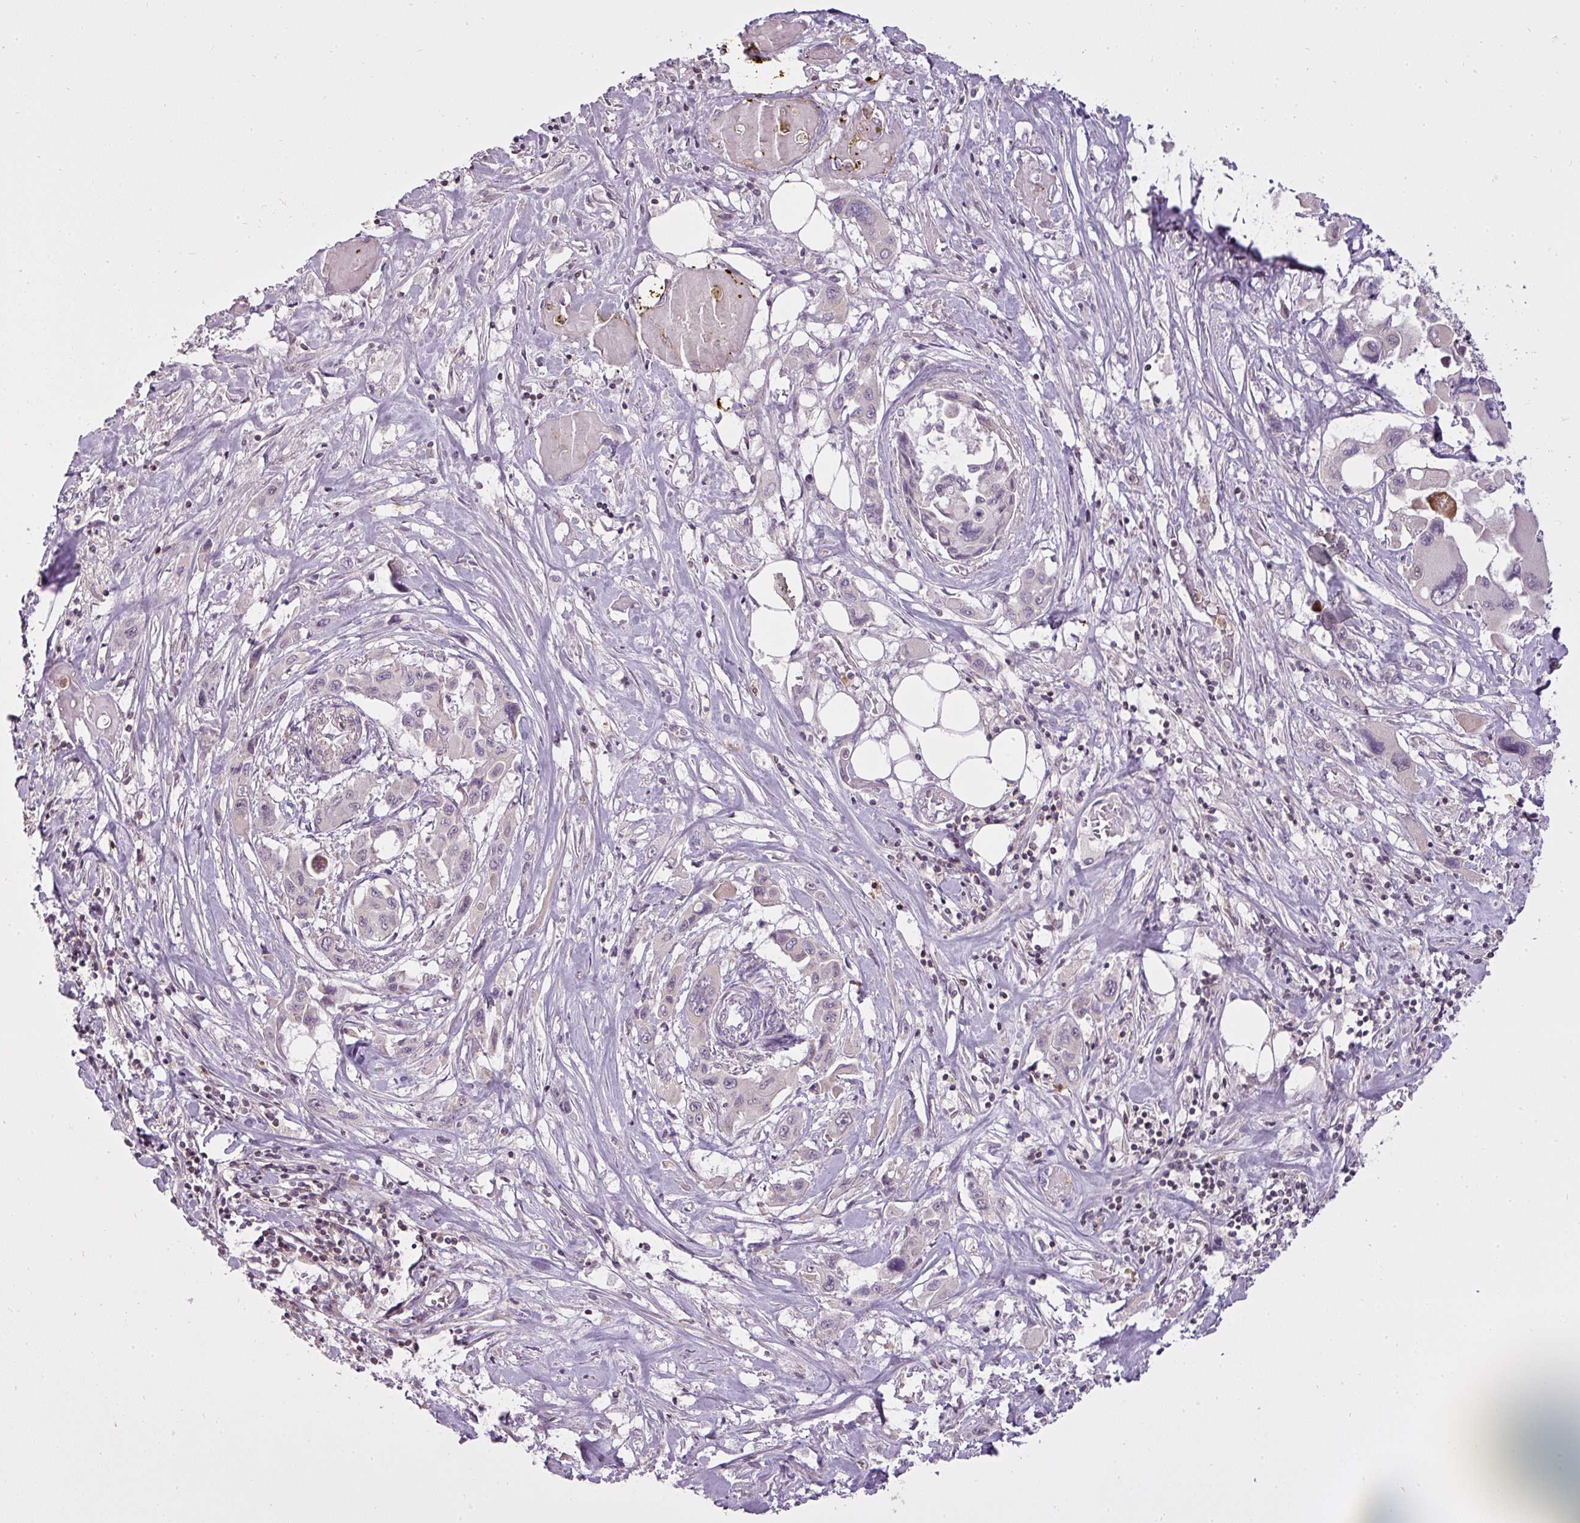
{"staining": {"intensity": "negative", "quantity": "none", "location": "none"}, "tissue": "pancreatic cancer", "cell_type": "Tumor cells", "image_type": "cancer", "snomed": [{"axis": "morphology", "description": "Adenocarcinoma, NOS"}, {"axis": "topography", "description": "Pancreas"}], "caption": "The micrograph reveals no significant positivity in tumor cells of pancreatic cancer (adenocarcinoma).", "gene": "STK4", "patient": {"sex": "male", "age": 92}}